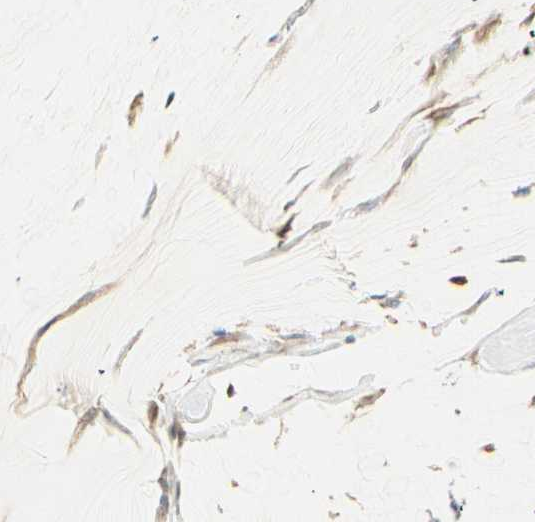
{"staining": {"intensity": "weak", "quantity": ">75%", "location": "cytoplasmic/membranous"}, "tissue": "ovarian cancer", "cell_type": "Tumor cells", "image_type": "cancer", "snomed": [{"axis": "morphology", "description": "Cystadenocarcinoma, mucinous, NOS"}, {"axis": "topography", "description": "Ovary"}], "caption": "Human ovarian cancer (mucinous cystadenocarcinoma) stained for a protein (brown) displays weak cytoplasmic/membranous positive positivity in approximately >75% of tumor cells.", "gene": "CRLF3", "patient": {"sex": "female", "age": 39}}